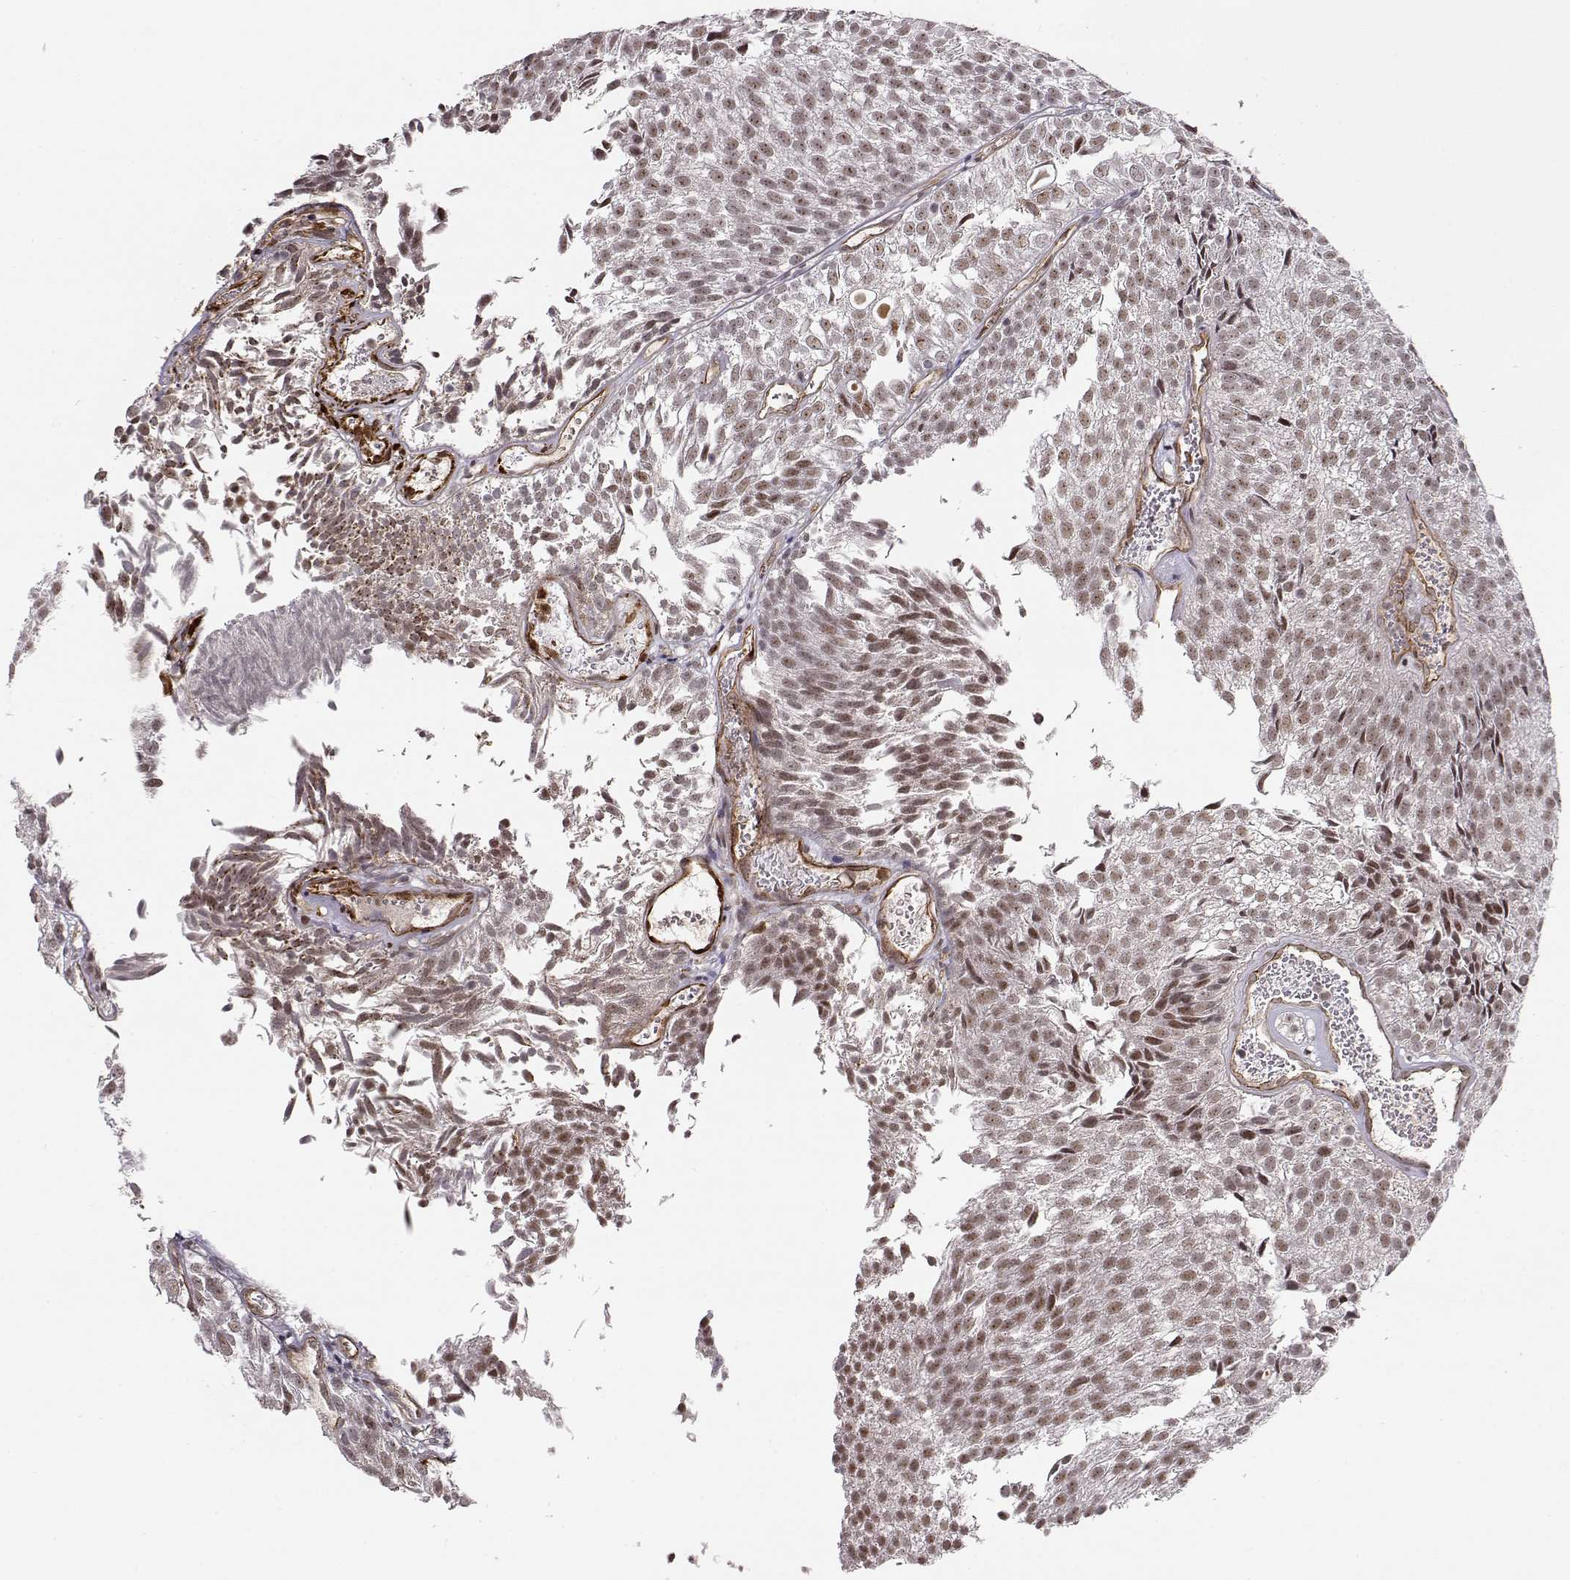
{"staining": {"intensity": "moderate", "quantity": "25%-75%", "location": "nuclear"}, "tissue": "urothelial cancer", "cell_type": "Tumor cells", "image_type": "cancer", "snomed": [{"axis": "morphology", "description": "Urothelial carcinoma, Low grade"}, {"axis": "topography", "description": "Urinary bladder"}], "caption": "Human urothelial cancer stained with a protein marker reveals moderate staining in tumor cells.", "gene": "CIR1", "patient": {"sex": "male", "age": 52}}